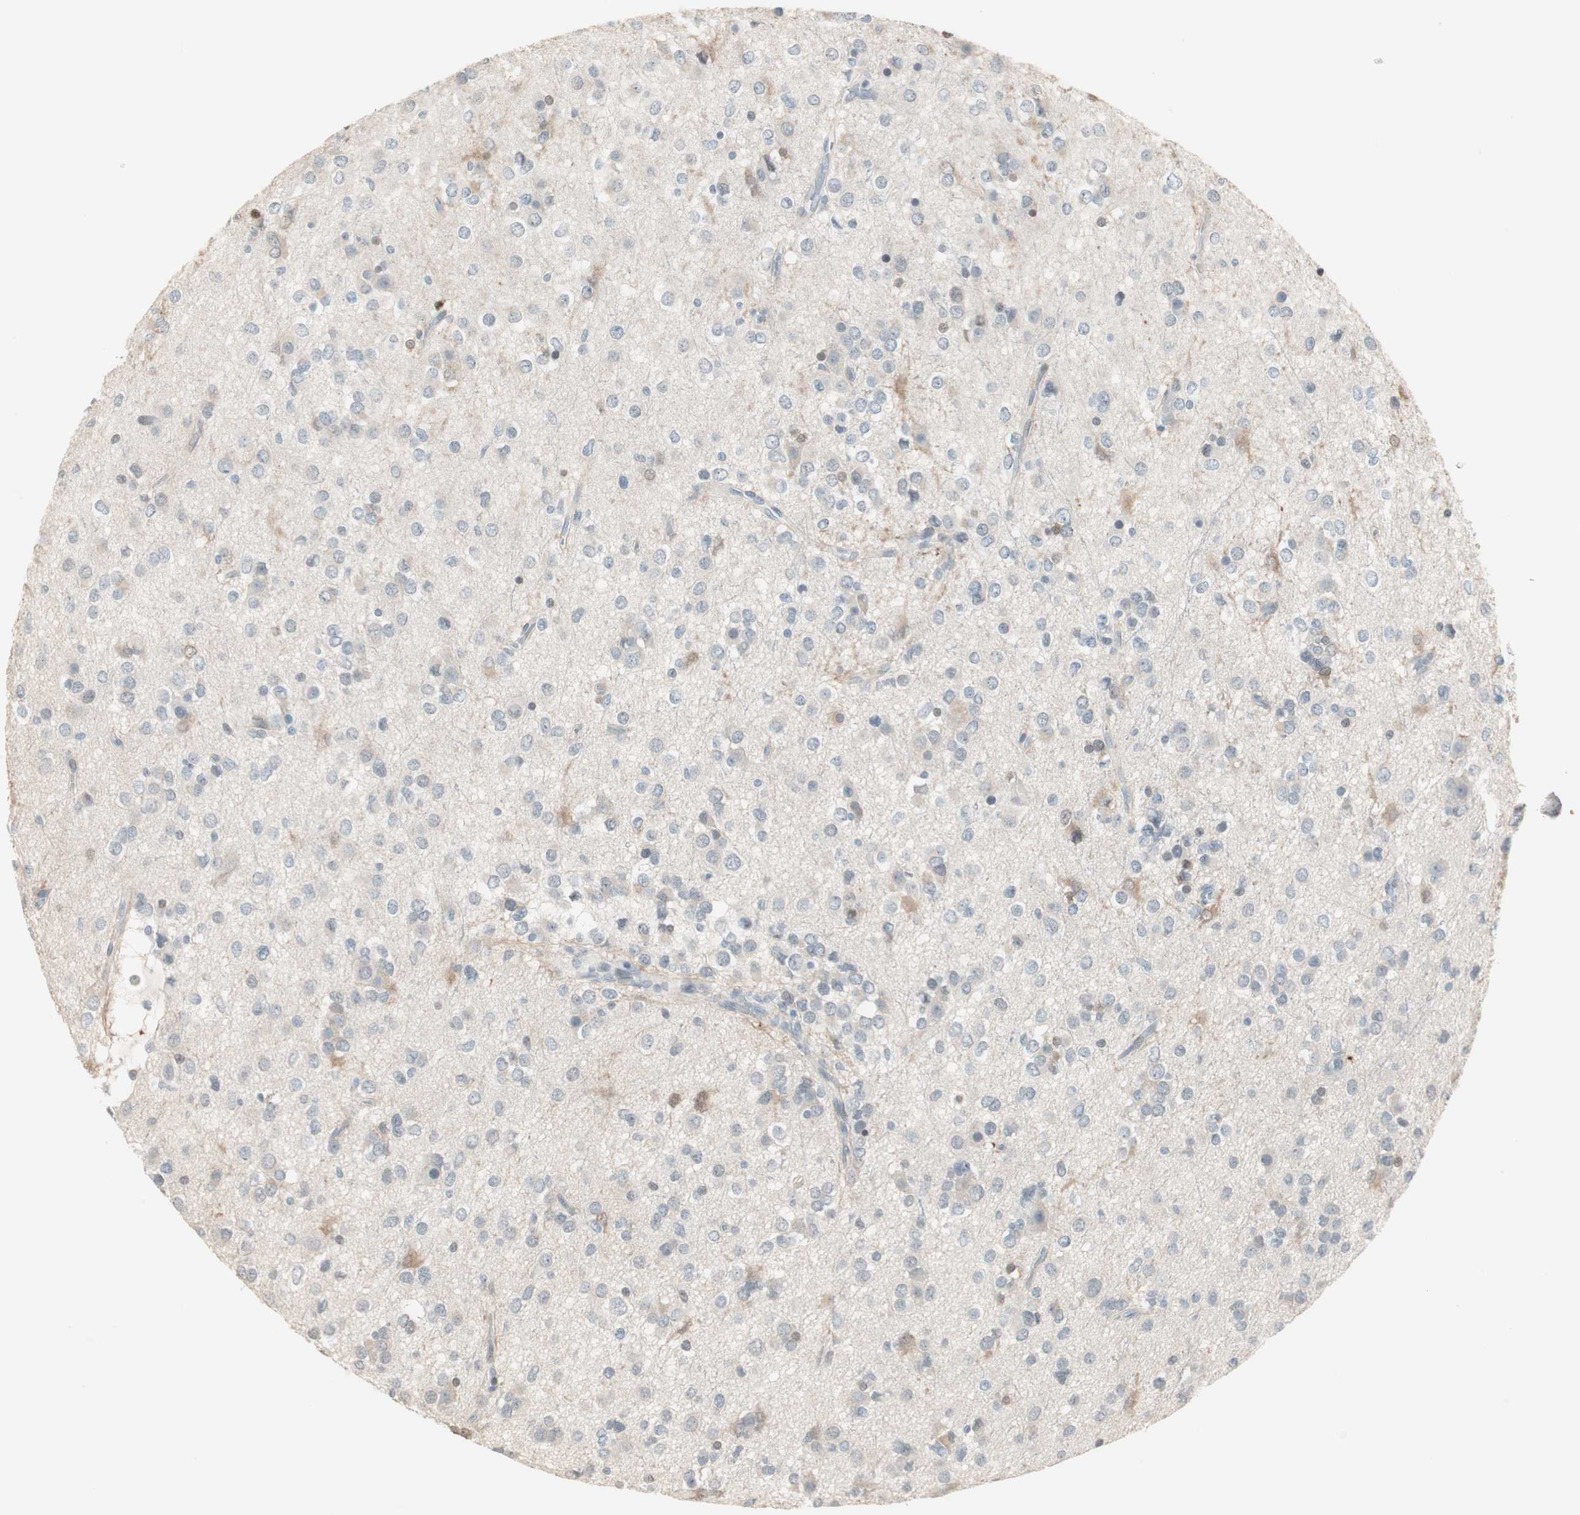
{"staining": {"intensity": "weak", "quantity": "25%-75%", "location": "cytoplasmic/membranous"}, "tissue": "glioma", "cell_type": "Tumor cells", "image_type": "cancer", "snomed": [{"axis": "morphology", "description": "Glioma, malignant, Low grade"}, {"axis": "topography", "description": "Brain"}], "caption": "IHC (DAB (3,3'-diaminobenzidine)) staining of glioma demonstrates weak cytoplasmic/membranous protein staining in about 25%-75% of tumor cells. IHC stains the protein of interest in brown and the nuclei are stained blue.", "gene": "PDZK1", "patient": {"sex": "male", "age": 42}}